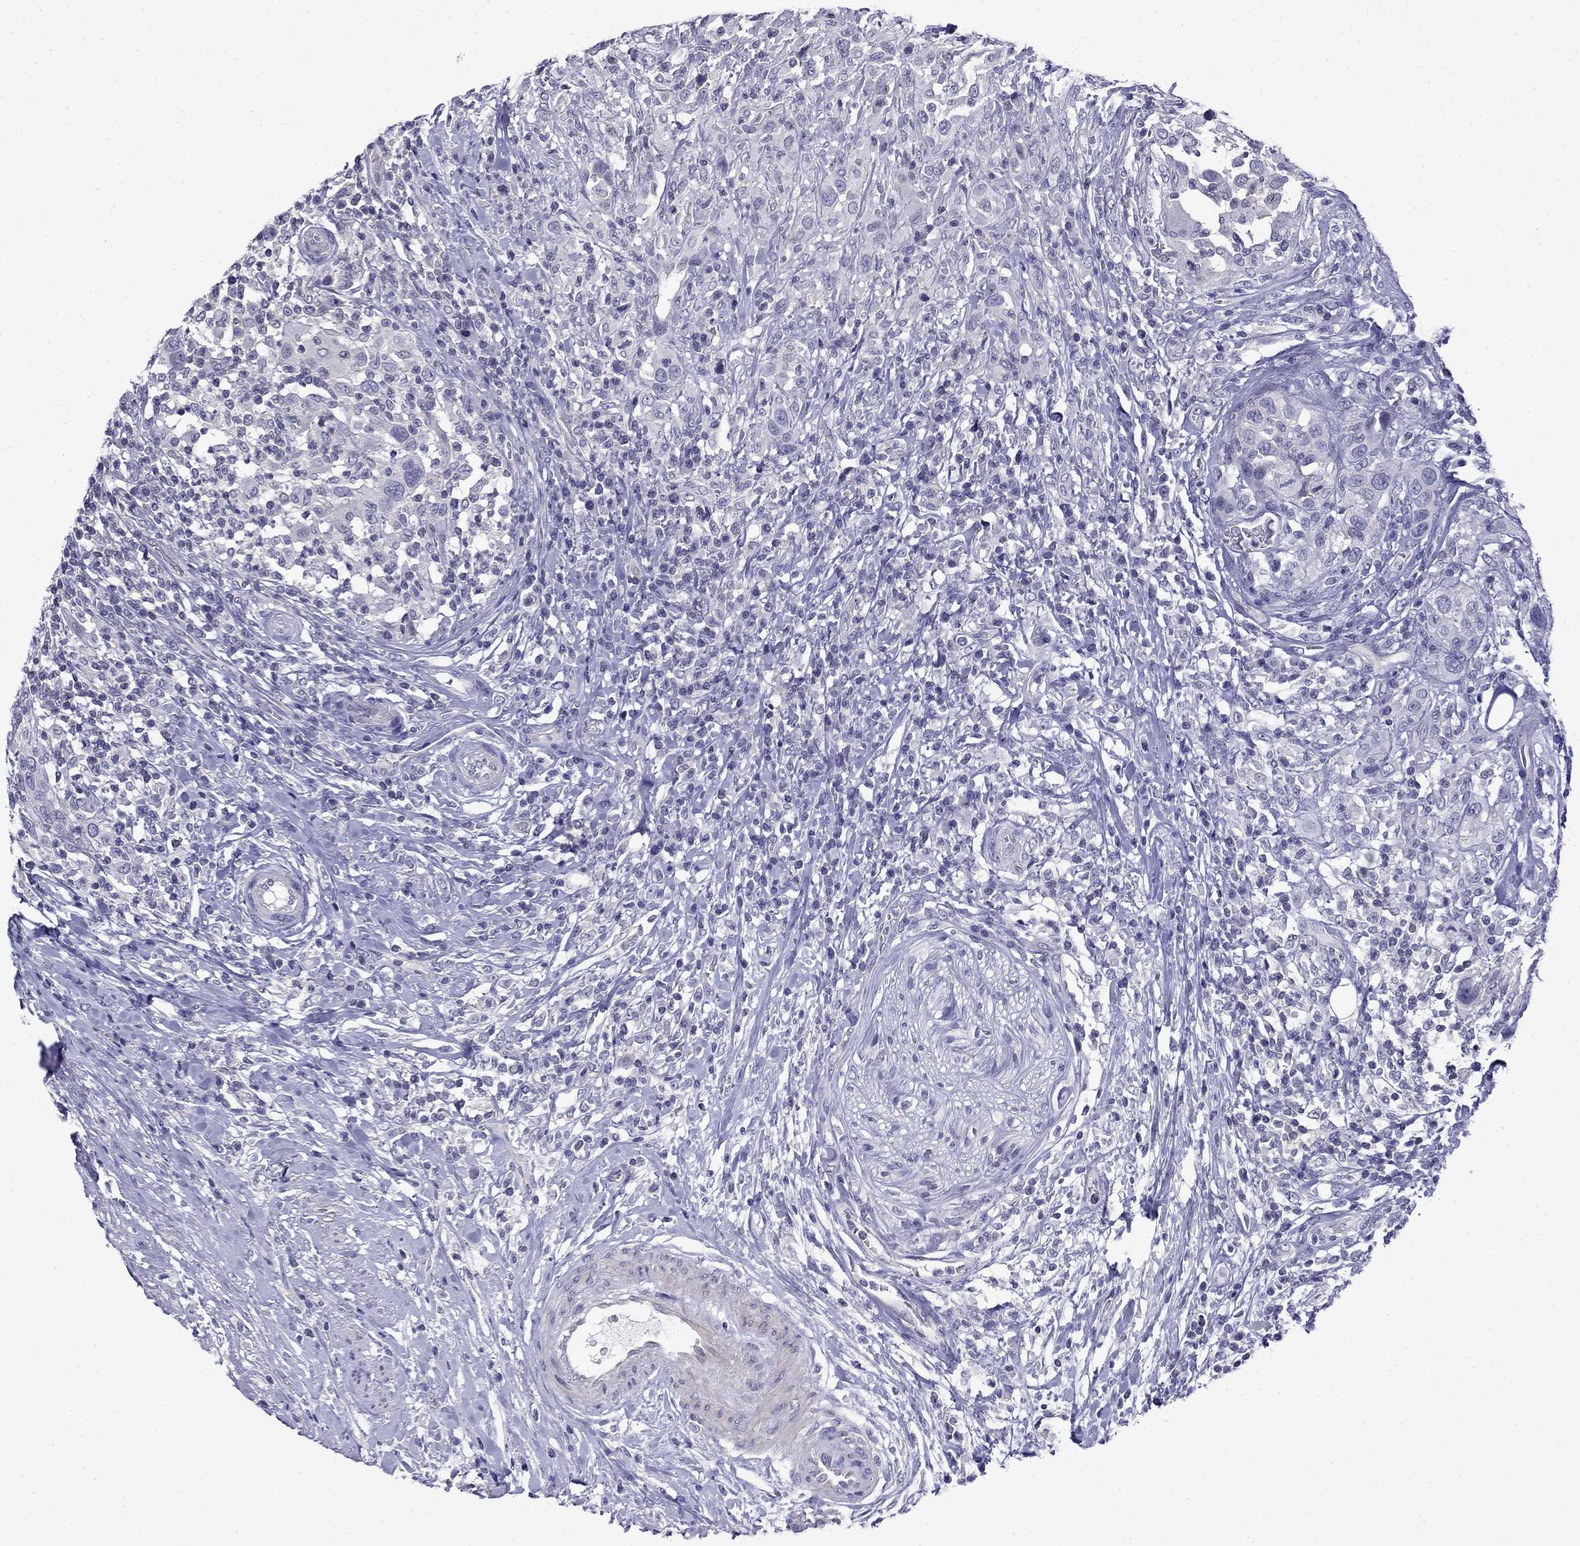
{"staining": {"intensity": "negative", "quantity": "none", "location": "none"}, "tissue": "urothelial cancer", "cell_type": "Tumor cells", "image_type": "cancer", "snomed": [{"axis": "morphology", "description": "Urothelial carcinoma, NOS"}, {"axis": "morphology", "description": "Urothelial carcinoma, High grade"}, {"axis": "topography", "description": "Urinary bladder"}], "caption": "Transitional cell carcinoma stained for a protein using immunohistochemistry (IHC) shows no expression tumor cells.", "gene": "PRR18", "patient": {"sex": "female", "age": 64}}